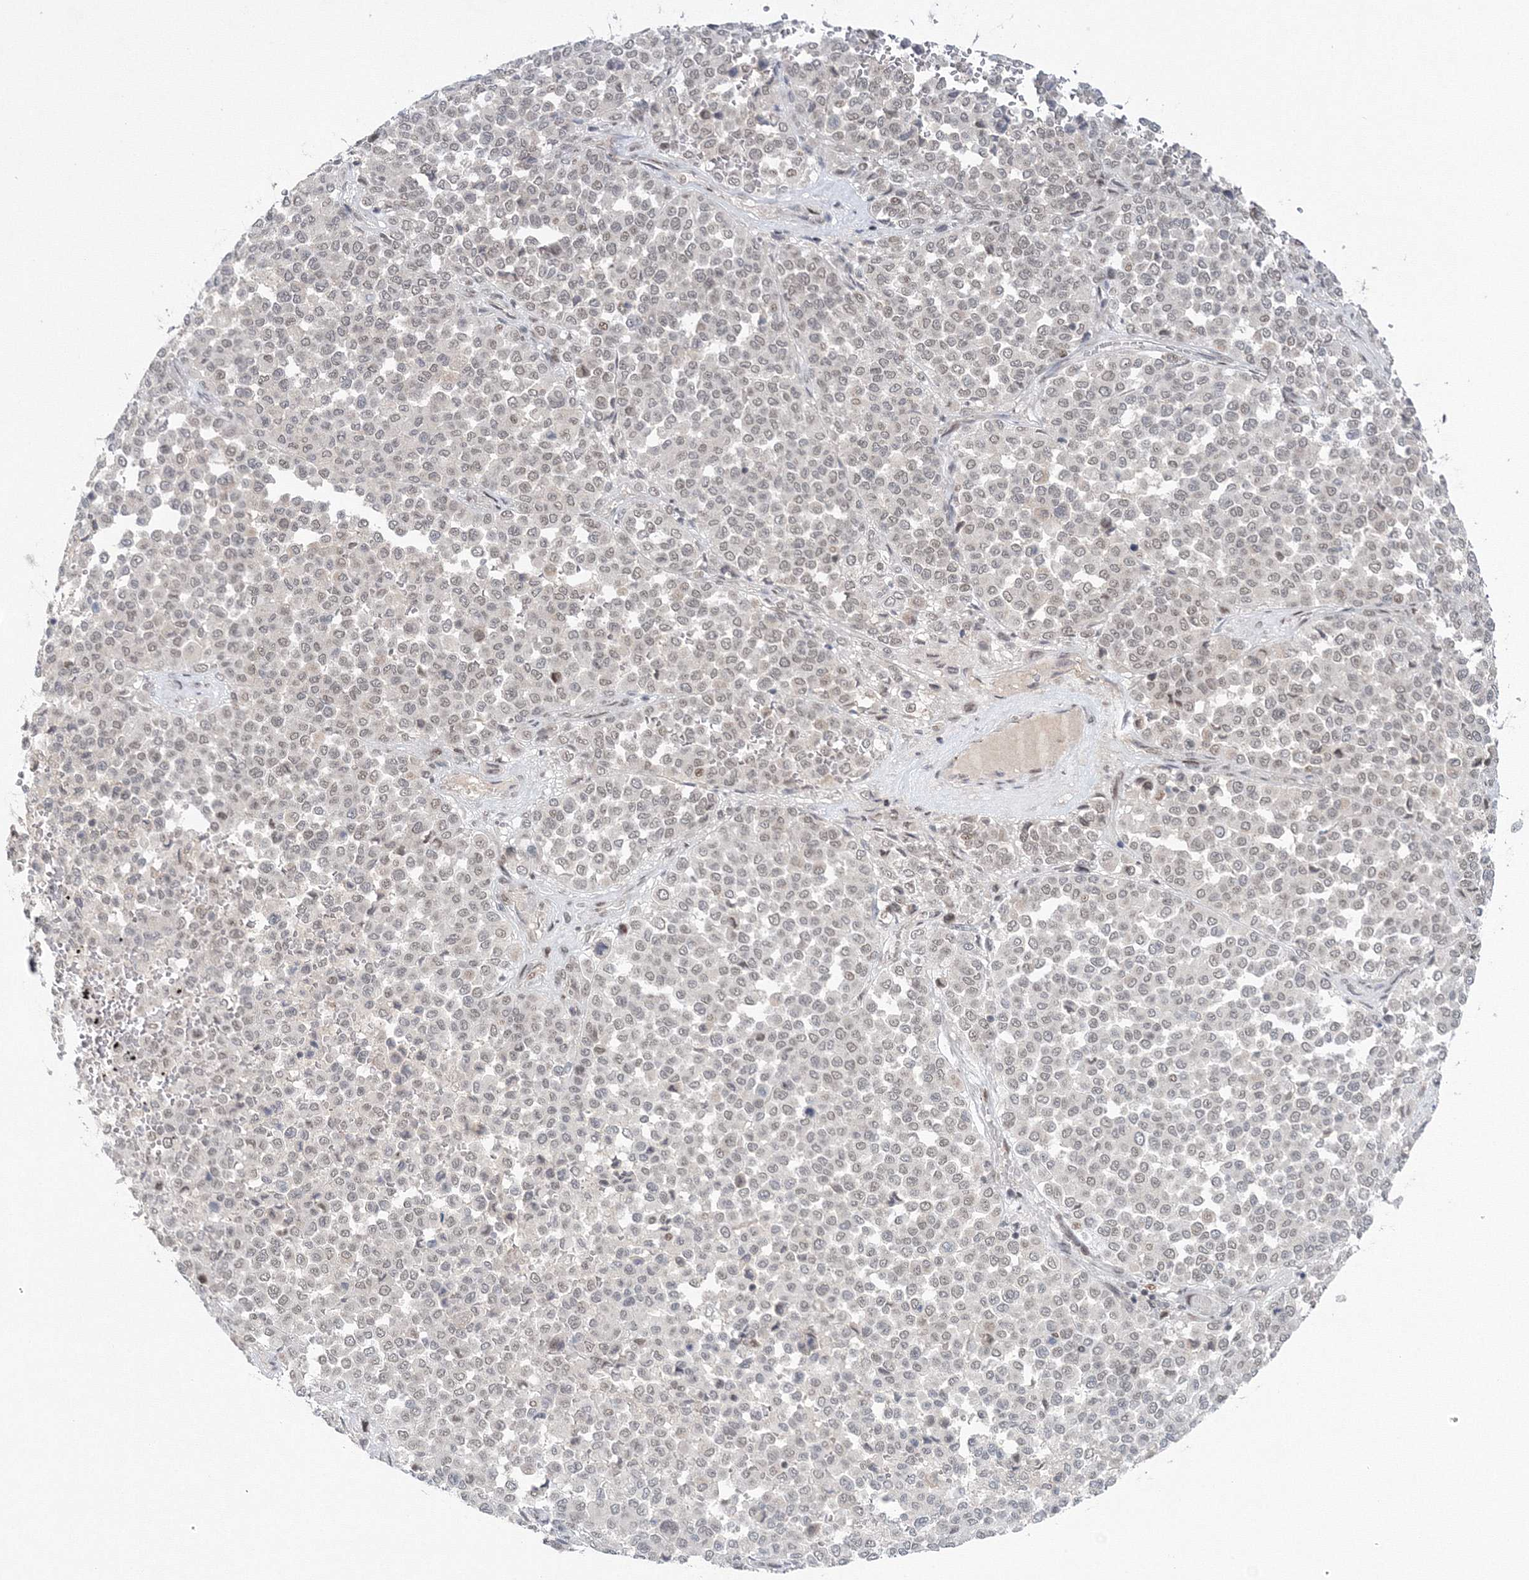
{"staining": {"intensity": "negative", "quantity": "none", "location": "none"}, "tissue": "melanoma", "cell_type": "Tumor cells", "image_type": "cancer", "snomed": [{"axis": "morphology", "description": "Malignant melanoma, Metastatic site"}, {"axis": "topography", "description": "Pancreas"}], "caption": "There is no significant positivity in tumor cells of malignant melanoma (metastatic site).", "gene": "NOA1", "patient": {"sex": "female", "age": 30}}